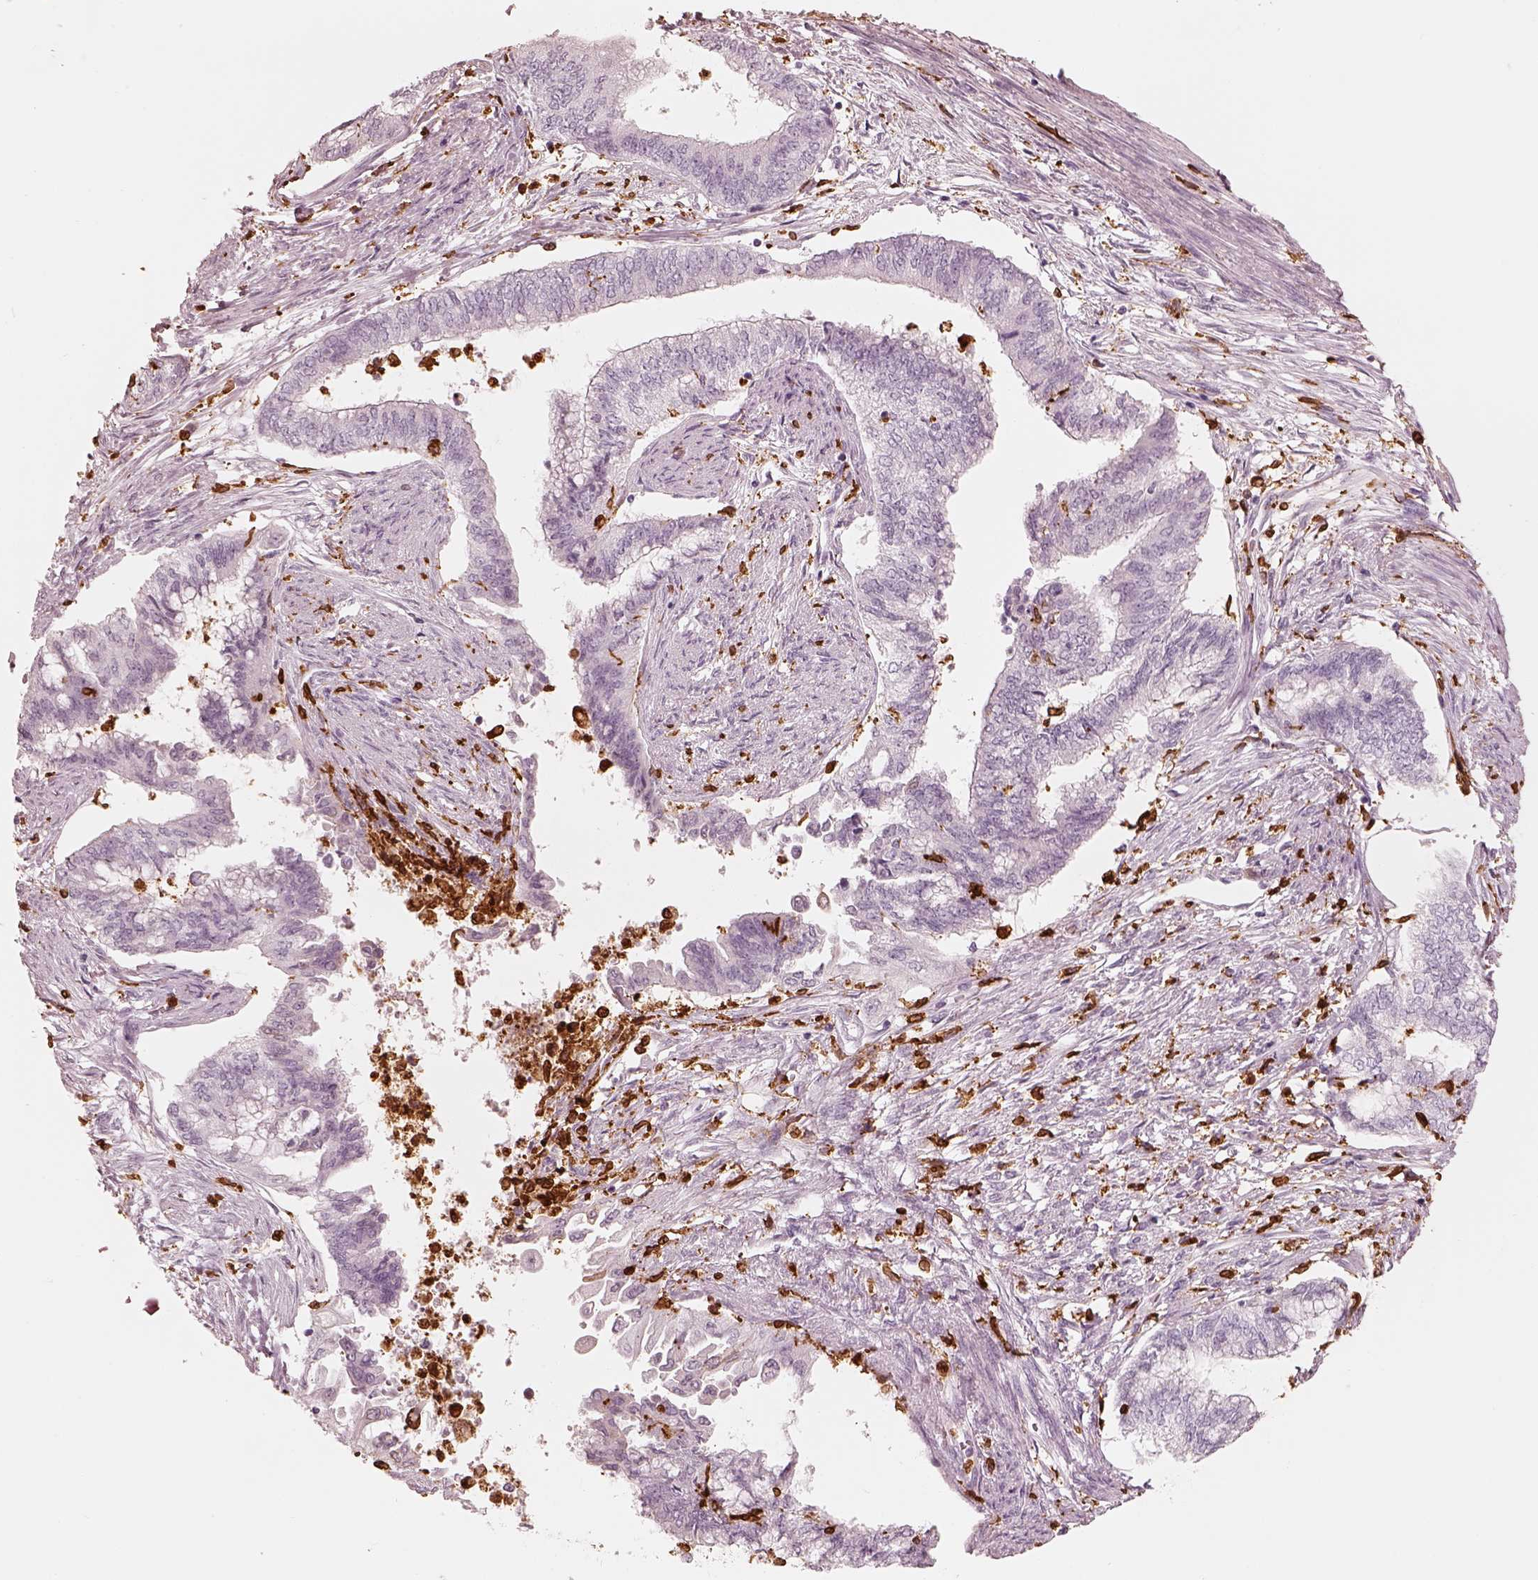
{"staining": {"intensity": "negative", "quantity": "none", "location": "none"}, "tissue": "endometrial cancer", "cell_type": "Tumor cells", "image_type": "cancer", "snomed": [{"axis": "morphology", "description": "Adenocarcinoma, NOS"}, {"axis": "topography", "description": "Endometrium"}], "caption": "Adenocarcinoma (endometrial) was stained to show a protein in brown. There is no significant staining in tumor cells. The staining is performed using DAB brown chromogen with nuclei counter-stained in using hematoxylin.", "gene": "ALOX5", "patient": {"sex": "female", "age": 65}}